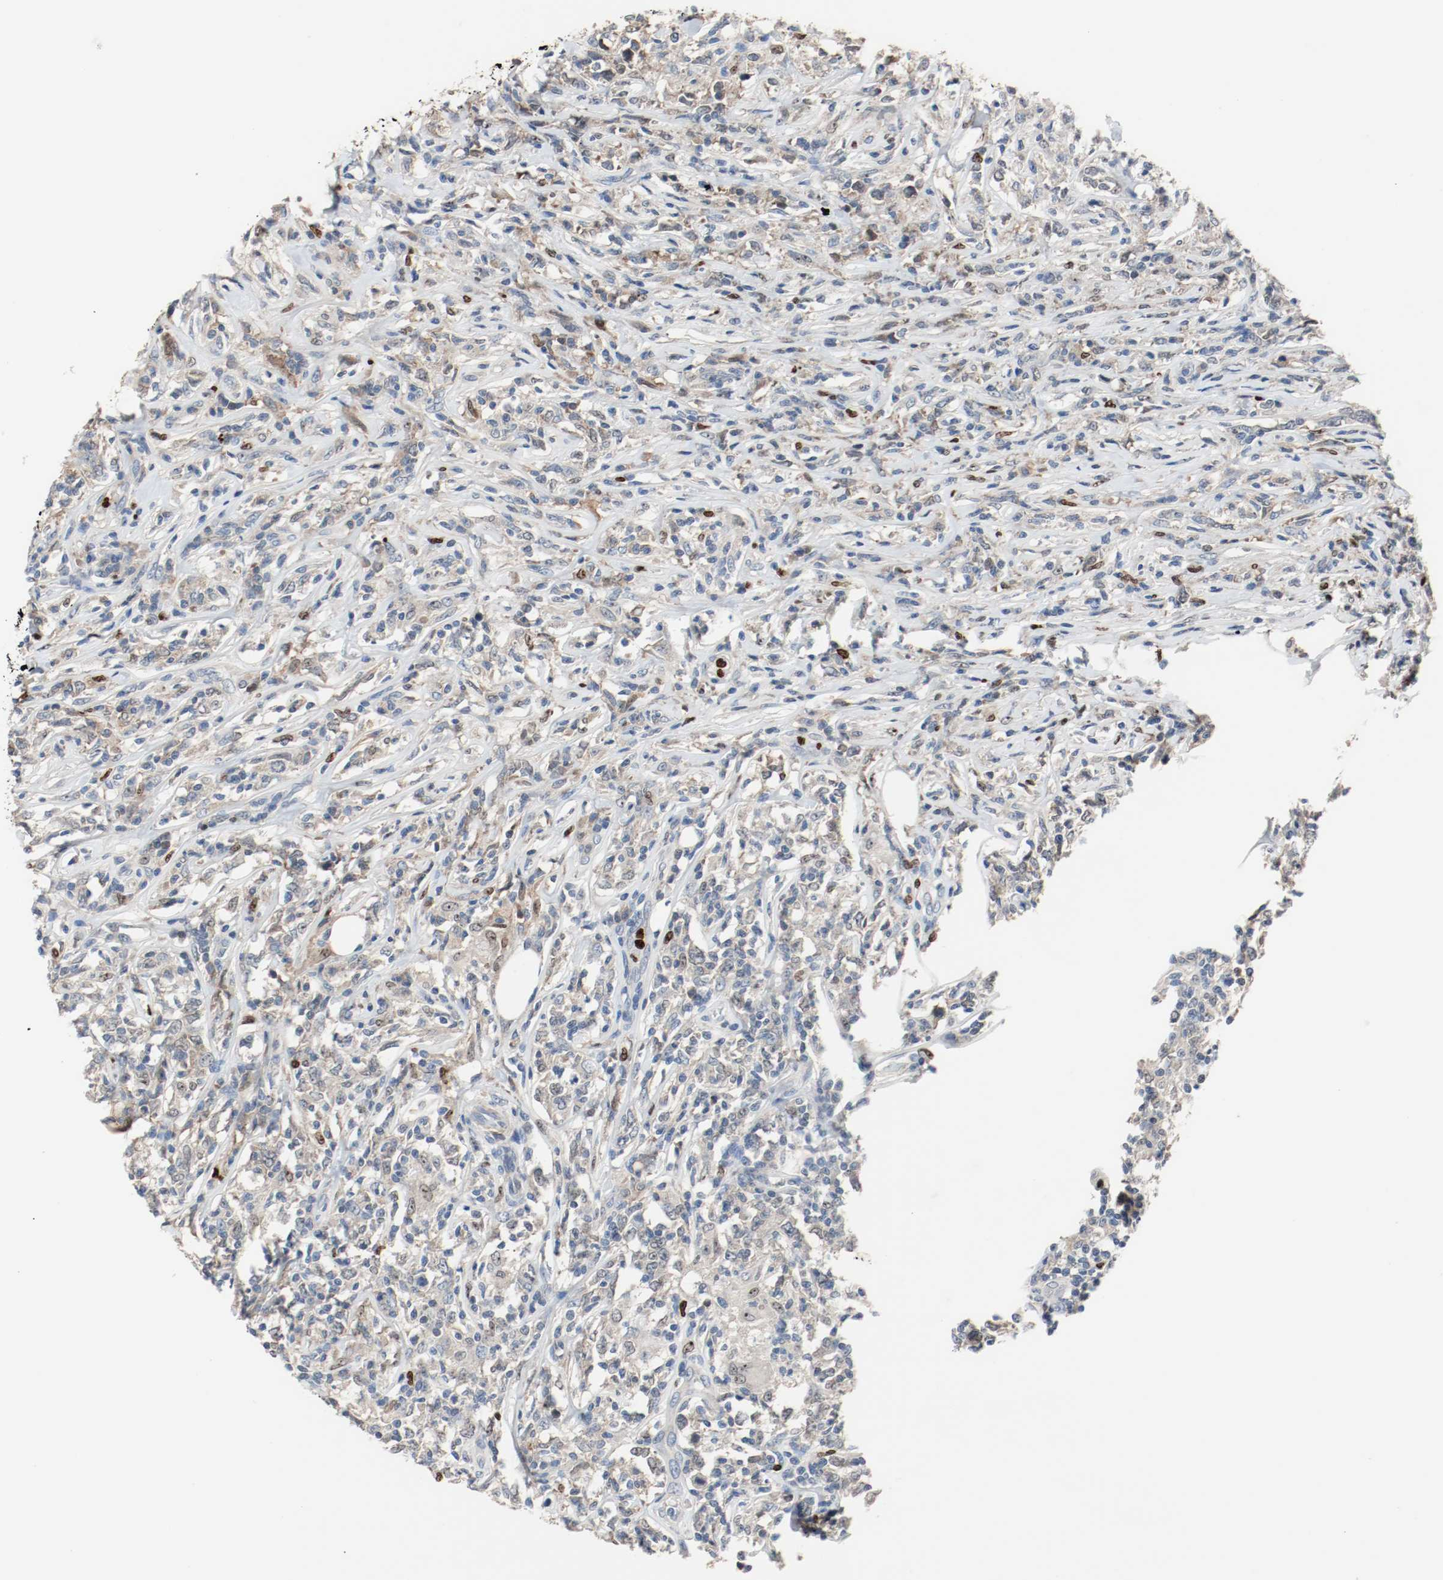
{"staining": {"intensity": "negative", "quantity": "none", "location": "none"}, "tissue": "lymphoma", "cell_type": "Tumor cells", "image_type": "cancer", "snomed": [{"axis": "morphology", "description": "Malignant lymphoma, non-Hodgkin's type, High grade"}, {"axis": "topography", "description": "Lymph node"}], "caption": "Immunohistochemistry (IHC) histopathology image of human lymphoma stained for a protein (brown), which reveals no positivity in tumor cells.", "gene": "BLK", "patient": {"sex": "female", "age": 84}}